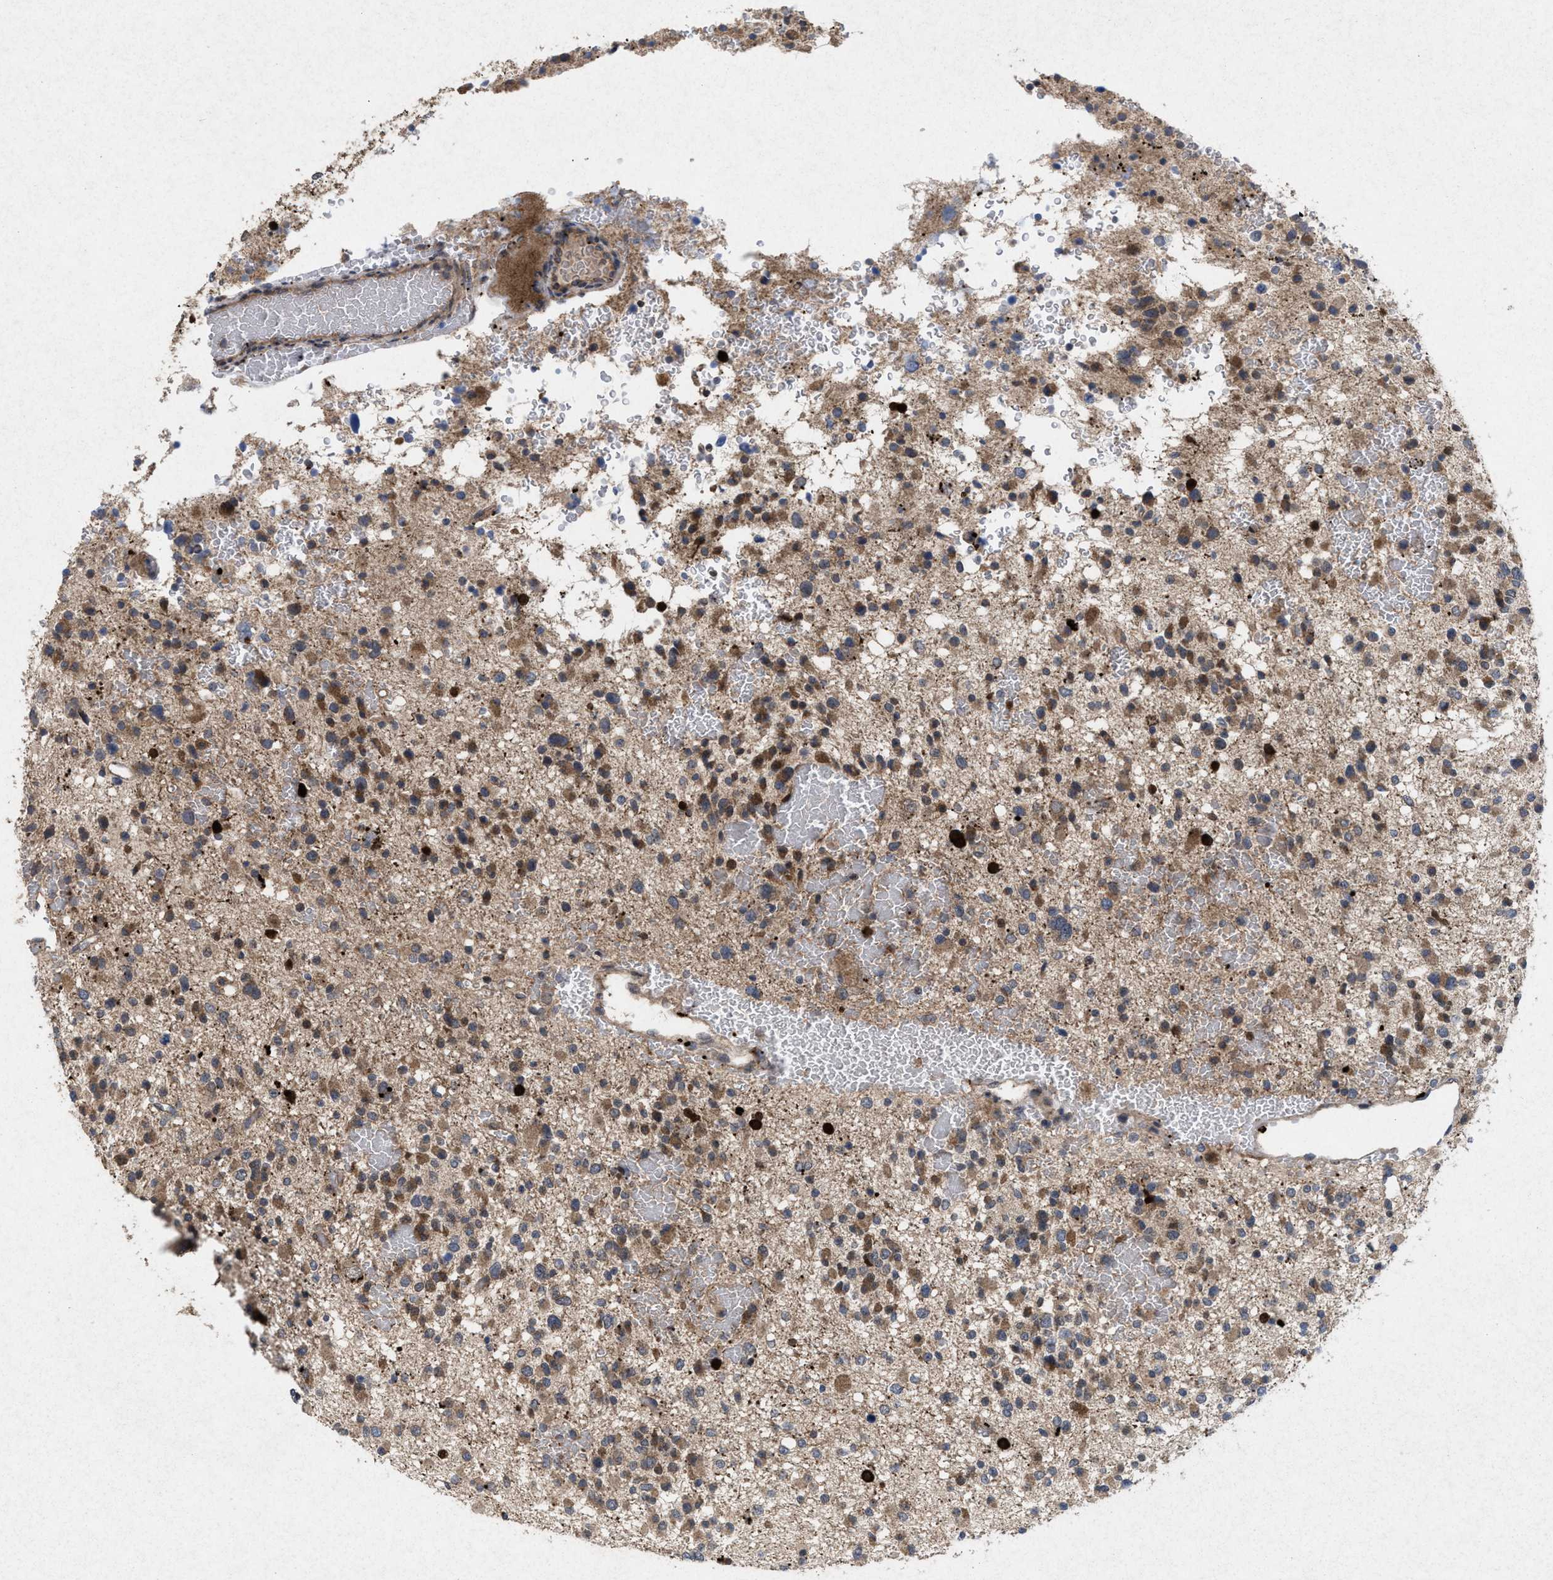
{"staining": {"intensity": "moderate", "quantity": ">75%", "location": "cytoplasmic/membranous"}, "tissue": "glioma", "cell_type": "Tumor cells", "image_type": "cancer", "snomed": [{"axis": "morphology", "description": "Glioma, malignant, Low grade"}, {"axis": "topography", "description": "Brain"}], "caption": "DAB (3,3'-diaminobenzidine) immunohistochemical staining of glioma shows moderate cytoplasmic/membranous protein expression in approximately >75% of tumor cells.", "gene": "MSI2", "patient": {"sex": "female", "age": 22}}